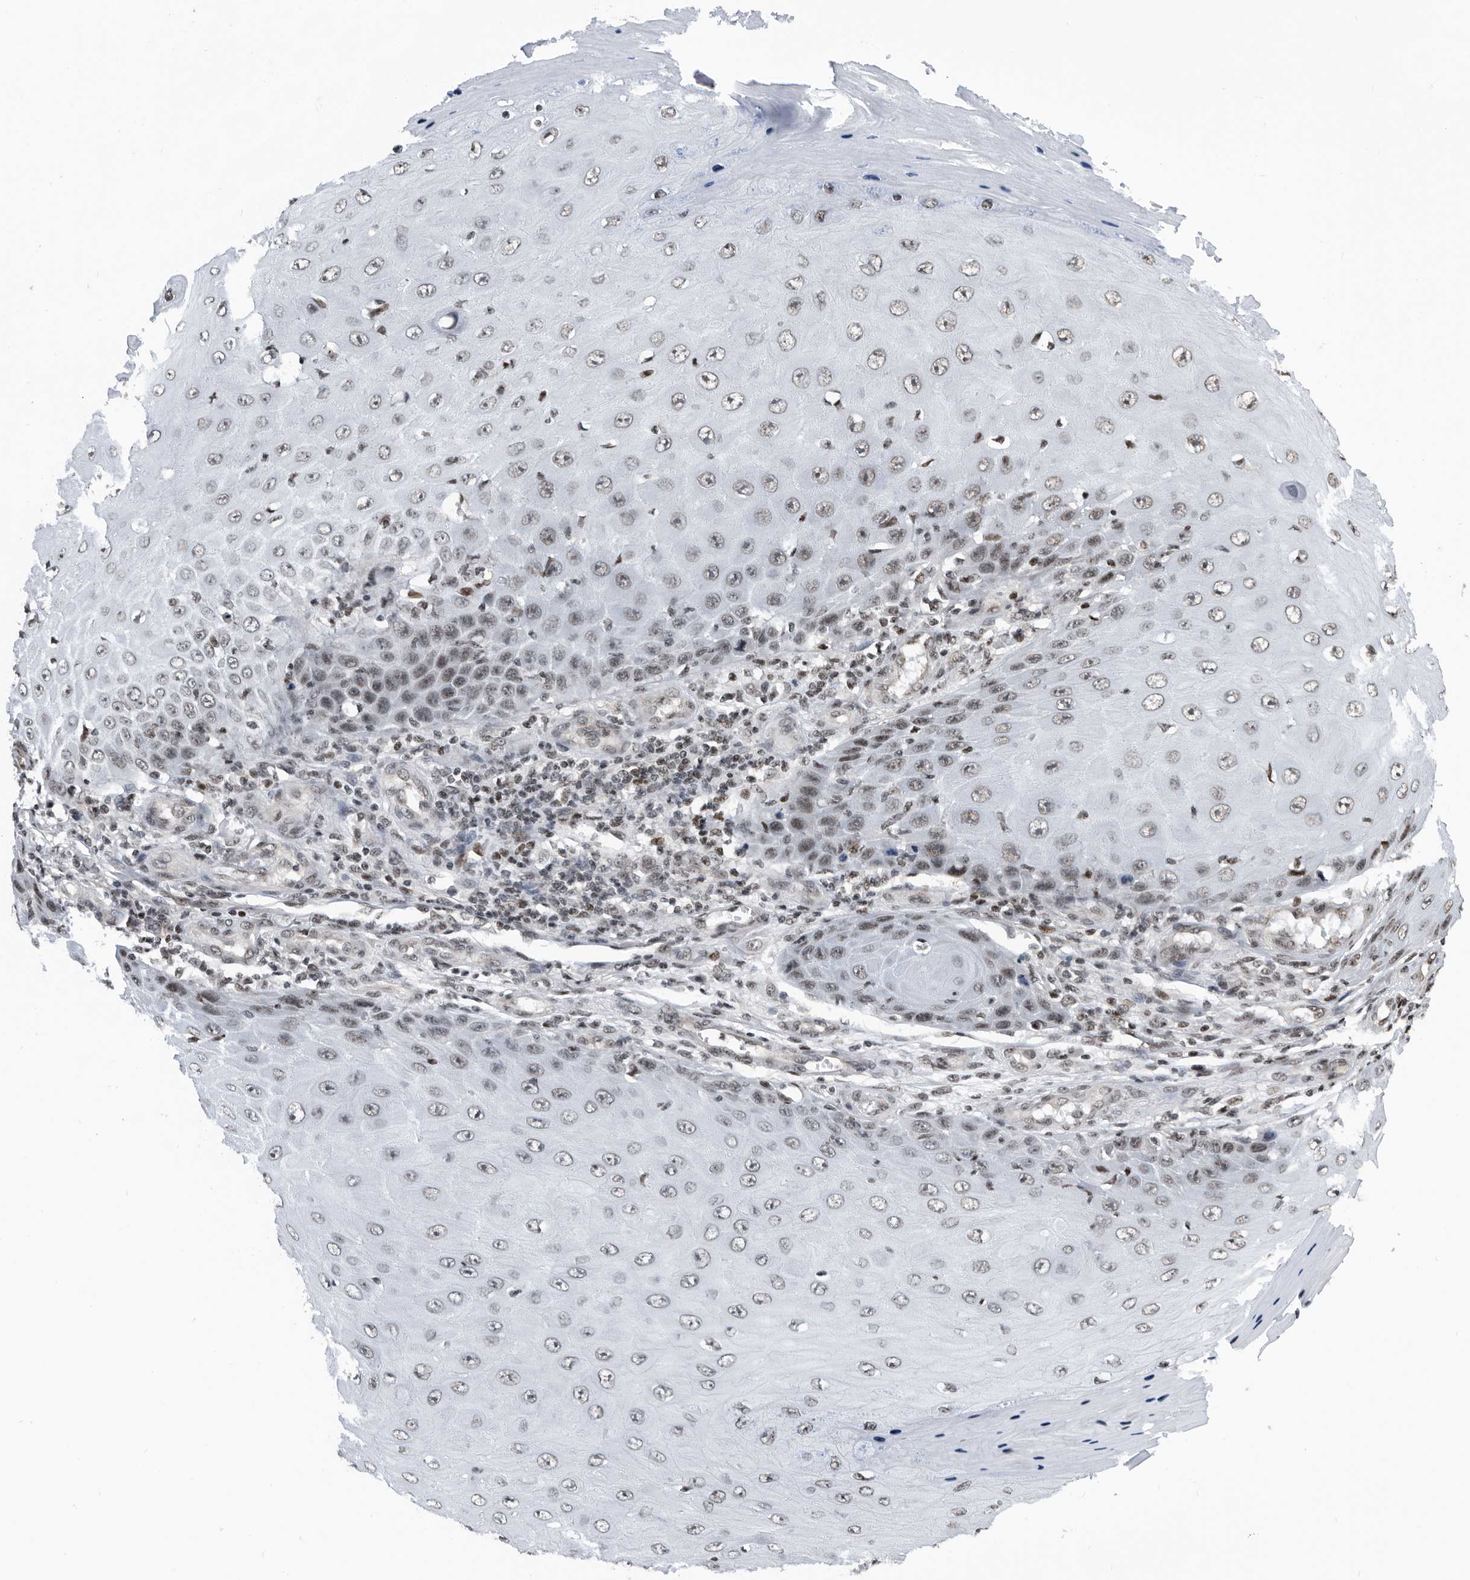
{"staining": {"intensity": "weak", "quantity": "<25%", "location": "nuclear"}, "tissue": "skin cancer", "cell_type": "Tumor cells", "image_type": "cancer", "snomed": [{"axis": "morphology", "description": "Squamous cell carcinoma, NOS"}, {"axis": "topography", "description": "Skin"}], "caption": "This is an immunohistochemistry photomicrograph of human skin cancer (squamous cell carcinoma). There is no expression in tumor cells.", "gene": "SNRNP48", "patient": {"sex": "female", "age": 73}}